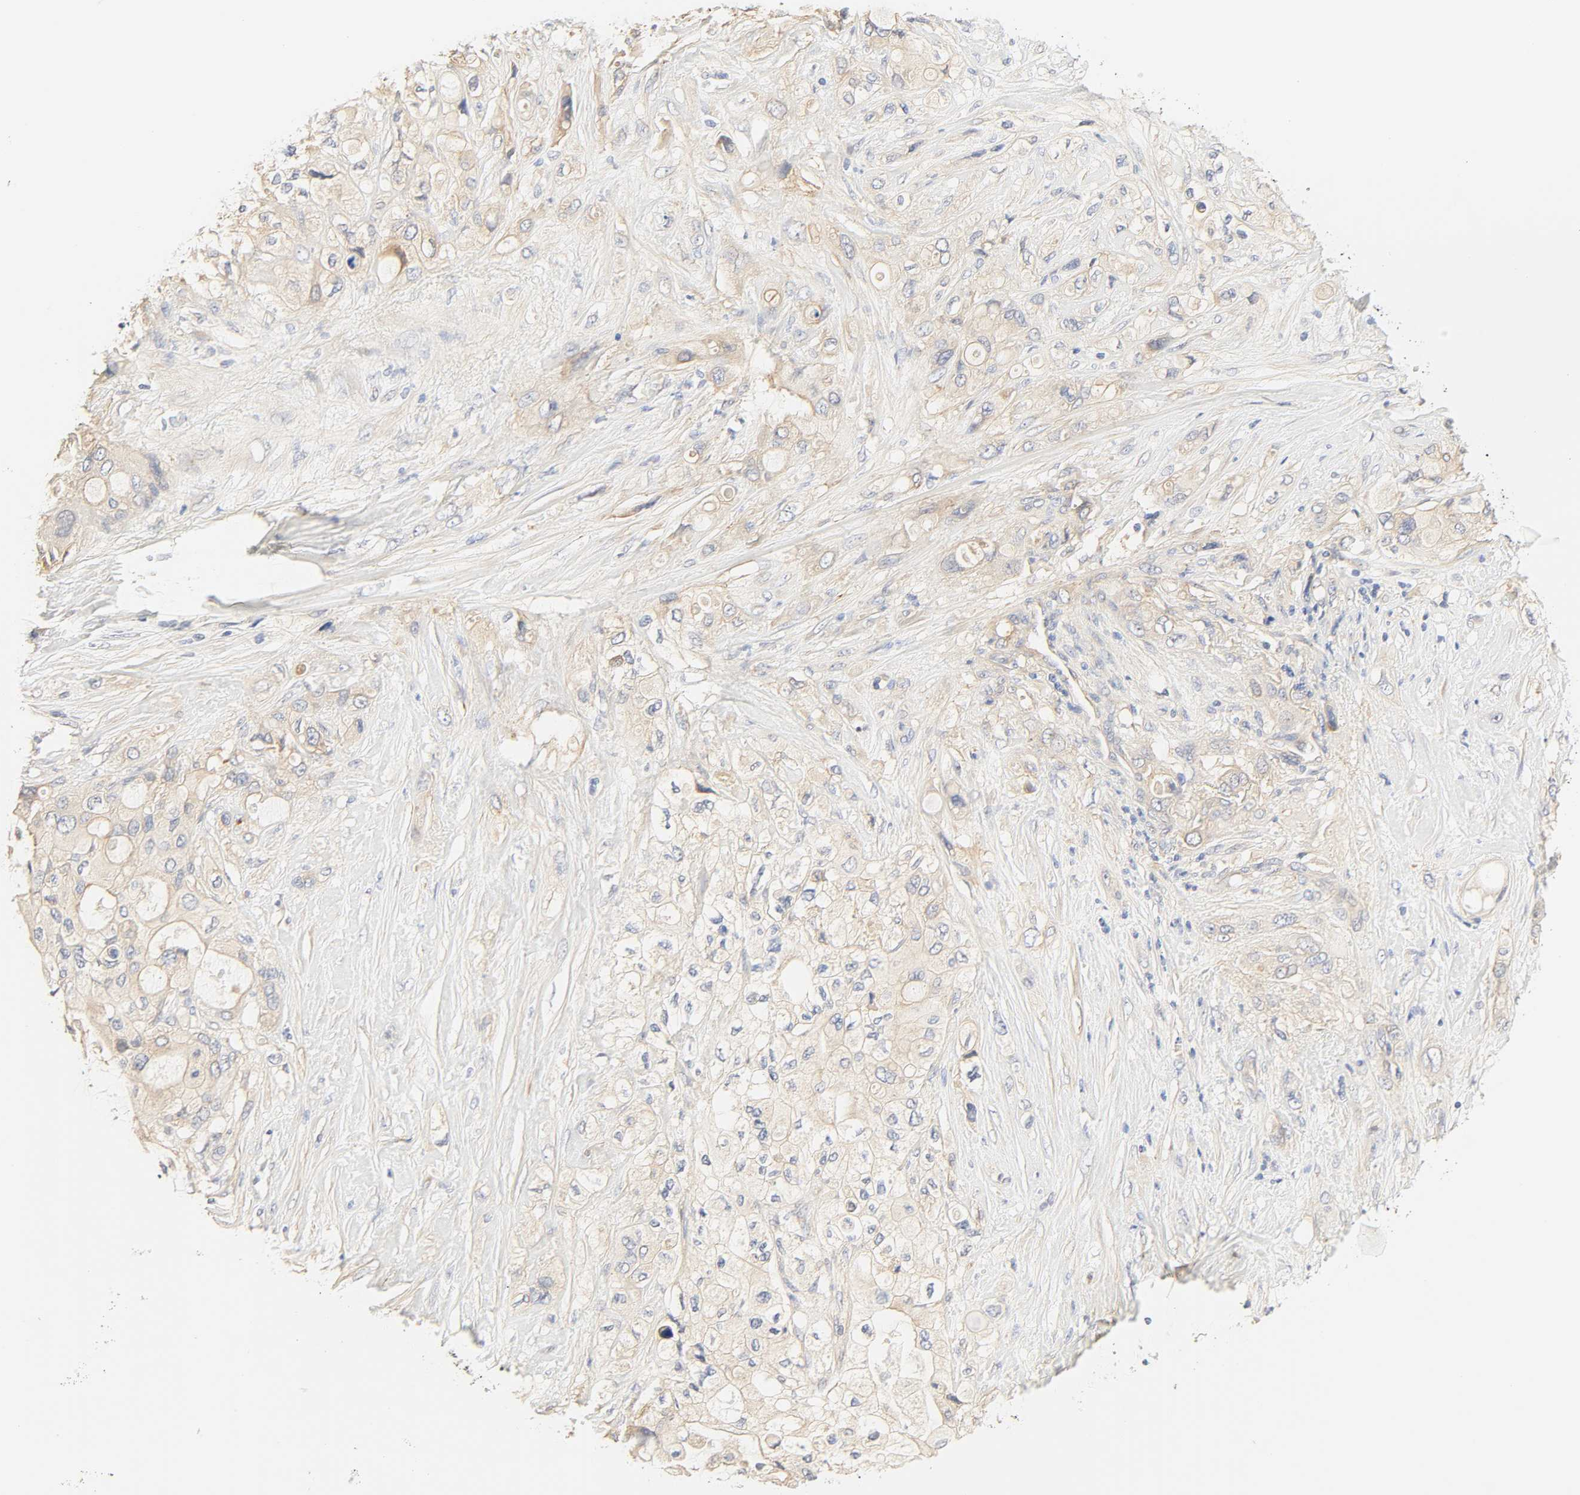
{"staining": {"intensity": "negative", "quantity": "none", "location": "none"}, "tissue": "pancreatic cancer", "cell_type": "Tumor cells", "image_type": "cancer", "snomed": [{"axis": "morphology", "description": "Adenocarcinoma, NOS"}, {"axis": "topography", "description": "Pancreas"}], "caption": "High power microscopy histopathology image of an immunohistochemistry photomicrograph of pancreatic adenocarcinoma, revealing no significant expression in tumor cells.", "gene": "BORCS8-MEF2B", "patient": {"sex": "female", "age": 59}}